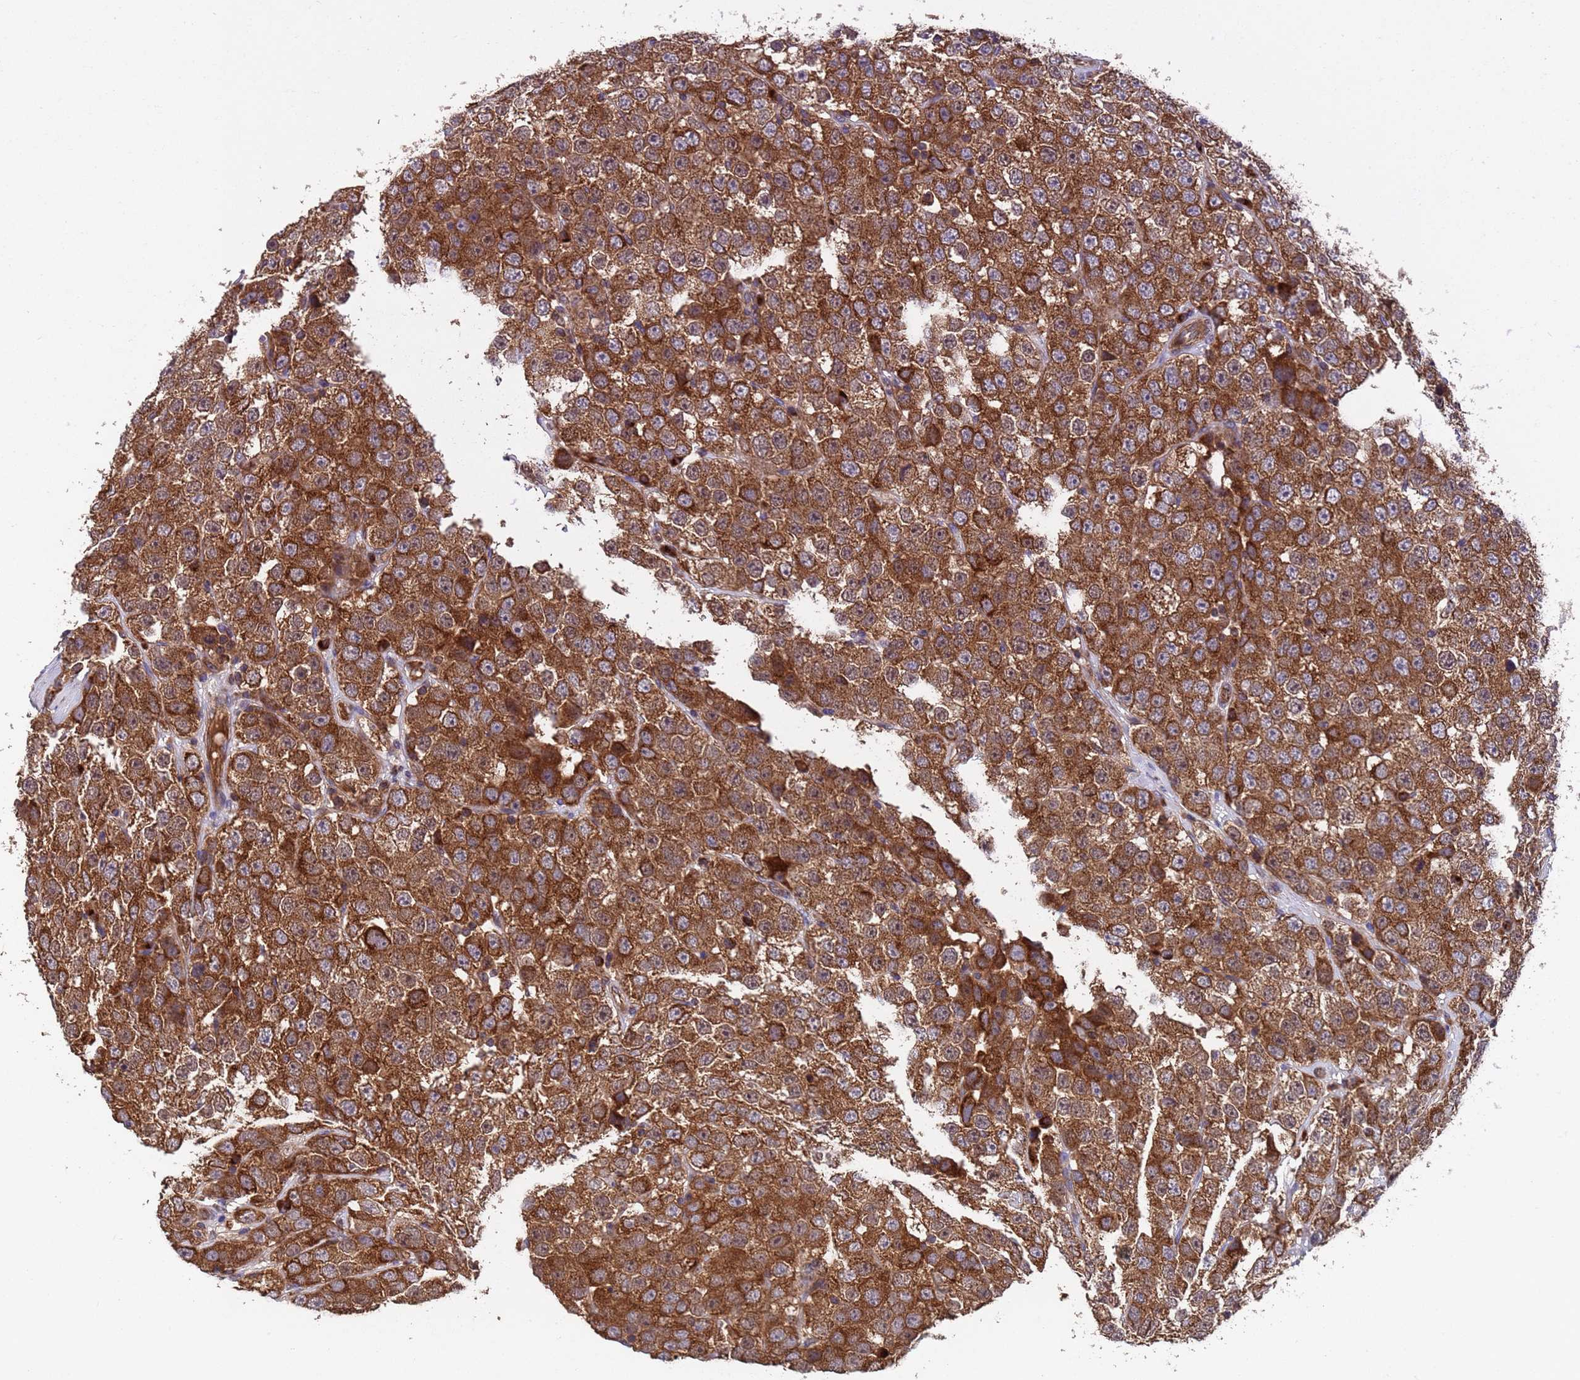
{"staining": {"intensity": "strong", "quantity": ">75%", "location": "cytoplasmic/membranous"}, "tissue": "testis cancer", "cell_type": "Tumor cells", "image_type": "cancer", "snomed": [{"axis": "morphology", "description": "Seminoma, NOS"}, {"axis": "topography", "description": "Testis"}], "caption": "This photomicrograph reveals immunohistochemistry staining of human testis cancer (seminoma), with high strong cytoplasmic/membranous staining in about >75% of tumor cells.", "gene": "TSR3", "patient": {"sex": "male", "age": 28}}